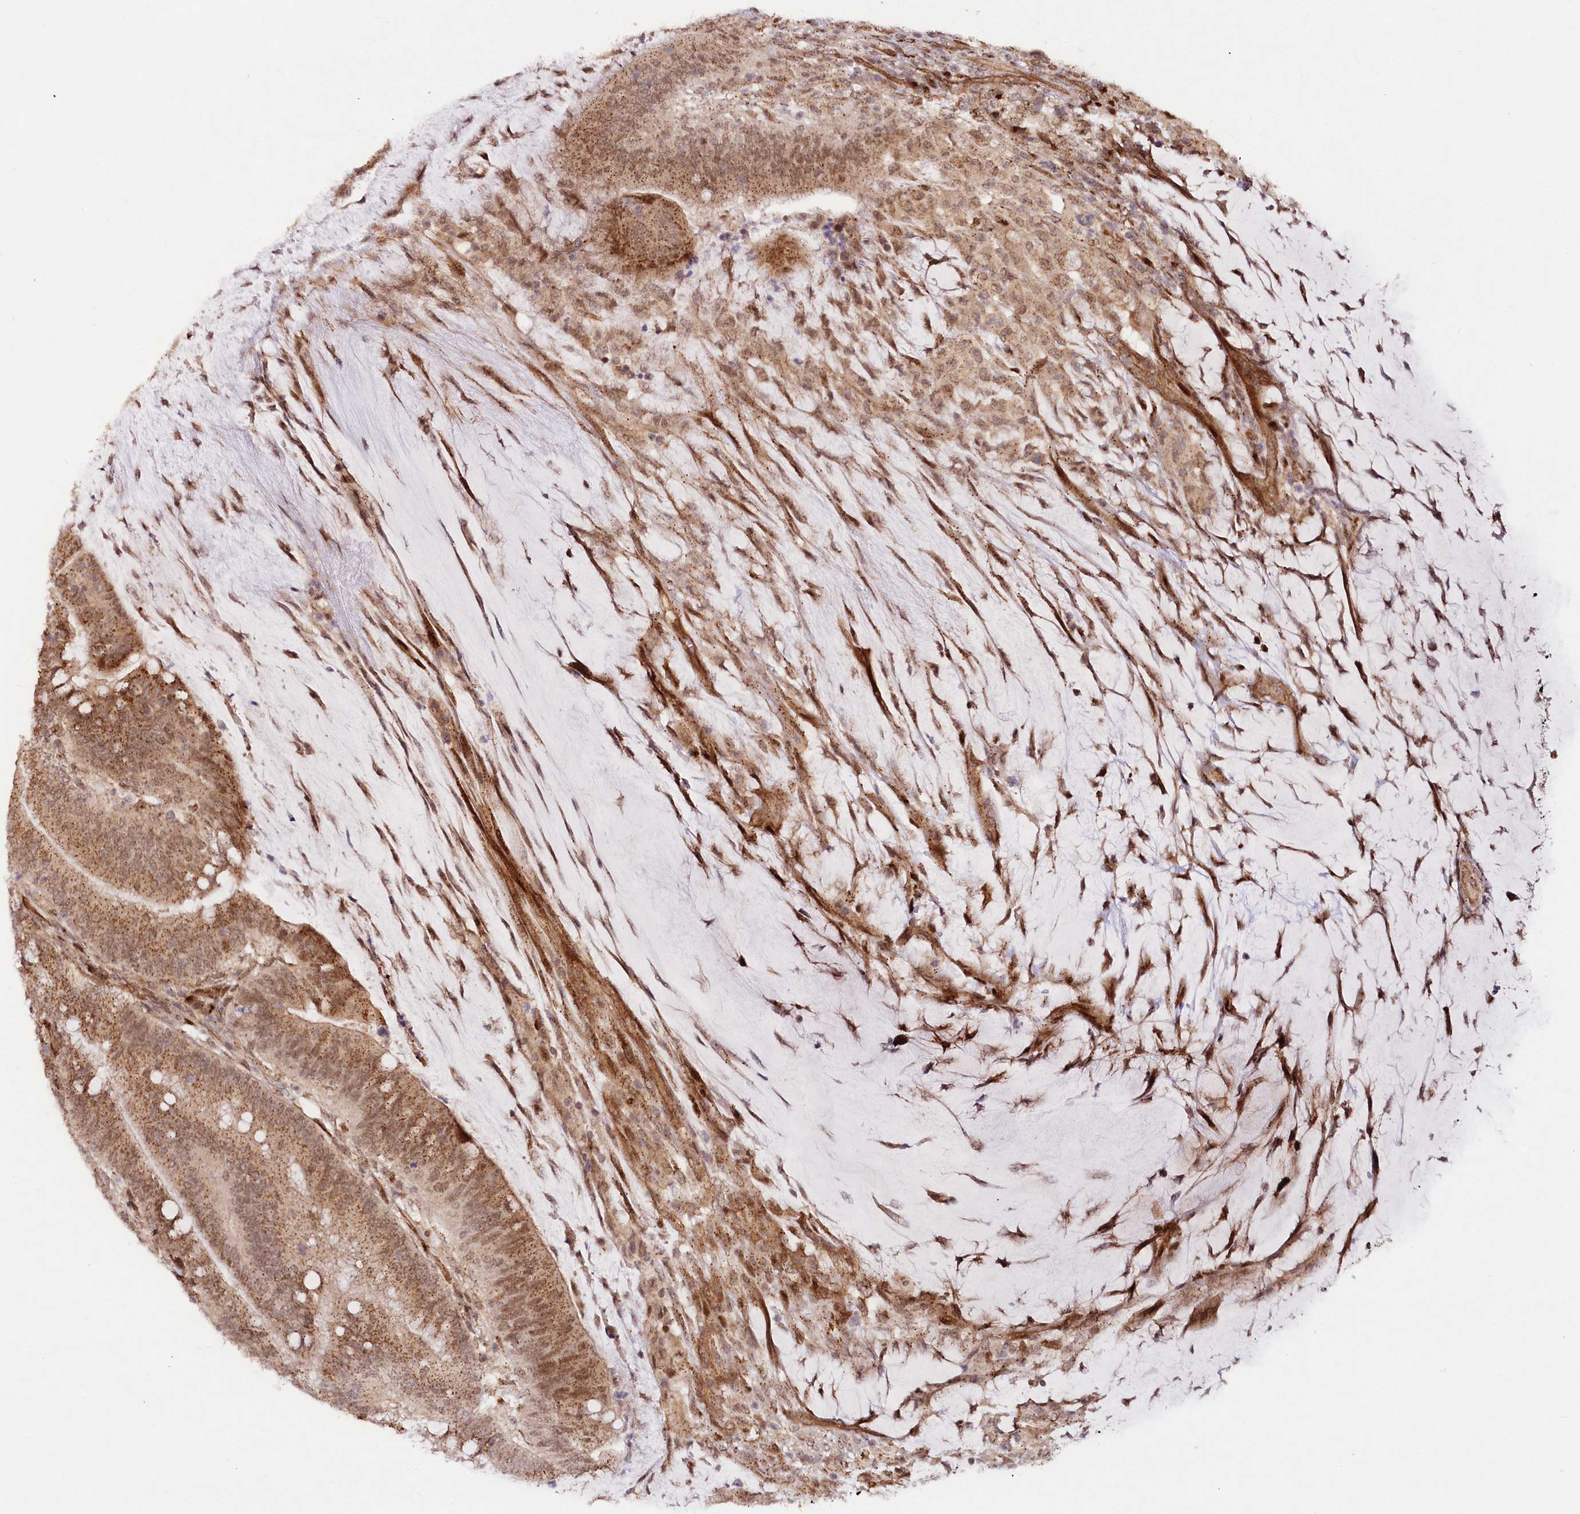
{"staining": {"intensity": "moderate", "quantity": ">75%", "location": "cytoplasmic/membranous,nuclear"}, "tissue": "colorectal cancer", "cell_type": "Tumor cells", "image_type": "cancer", "snomed": [{"axis": "morphology", "description": "Adenocarcinoma, NOS"}, {"axis": "topography", "description": "Colon"}], "caption": "Moderate cytoplasmic/membranous and nuclear protein expression is seen in approximately >75% of tumor cells in colorectal adenocarcinoma.", "gene": "COPG1", "patient": {"sex": "female", "age": 66}}